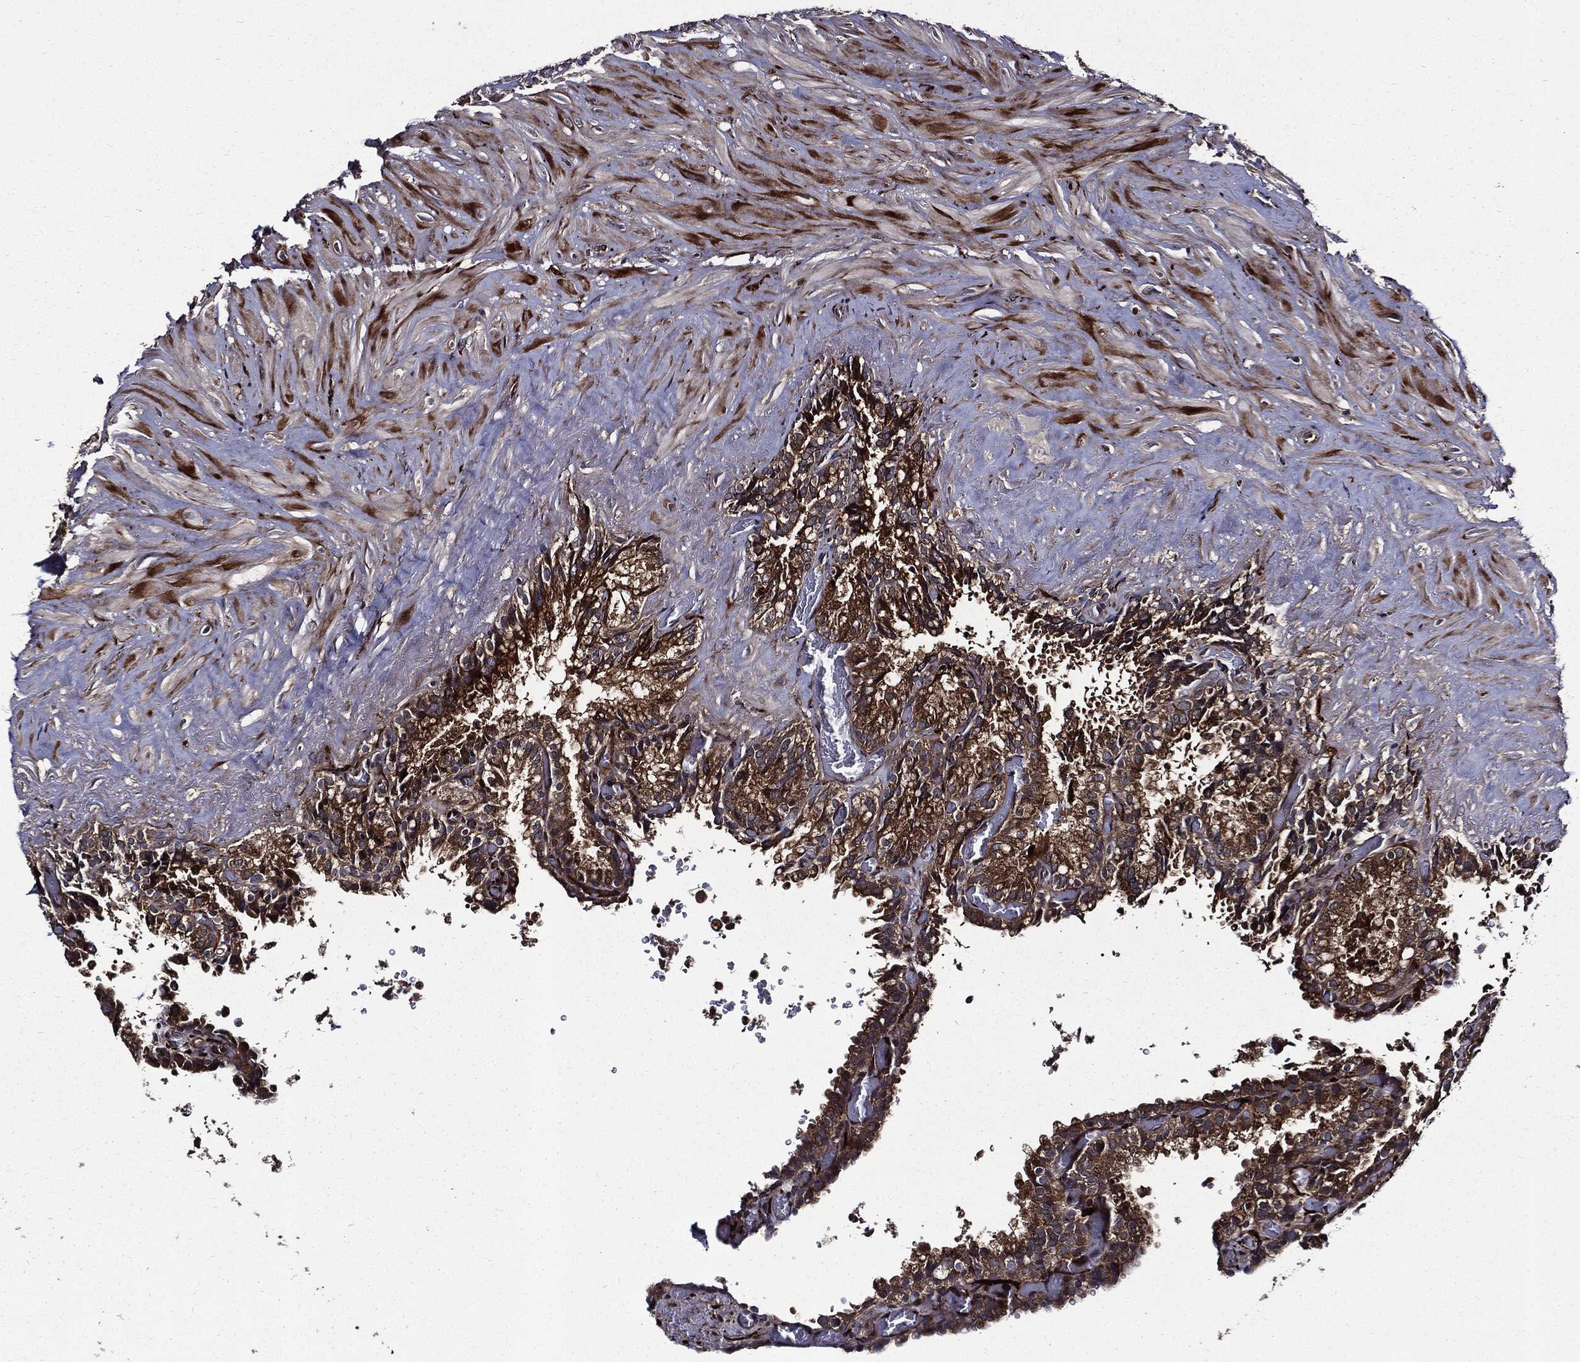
{"staining": {"intensity": "moderate", "quantity": ">75%", "location": "cytoplasmic/membranous"}, "tissue": "seminal vesicle", "cell_type": "Glandular cells", "image_type": "normal", "snomed": [{"axis": "morphology", "description": "Normal tissue, NOS"}, {"axis": "topography", "description": "Seminal veicle"}], "caption": "An image of seminal vesicle stained for a protein reveals moderate cytoplasmic/membranous brown staining in glandular cells.", "gene": "HTT", "patient": {"sex": "male", "age": 67}}